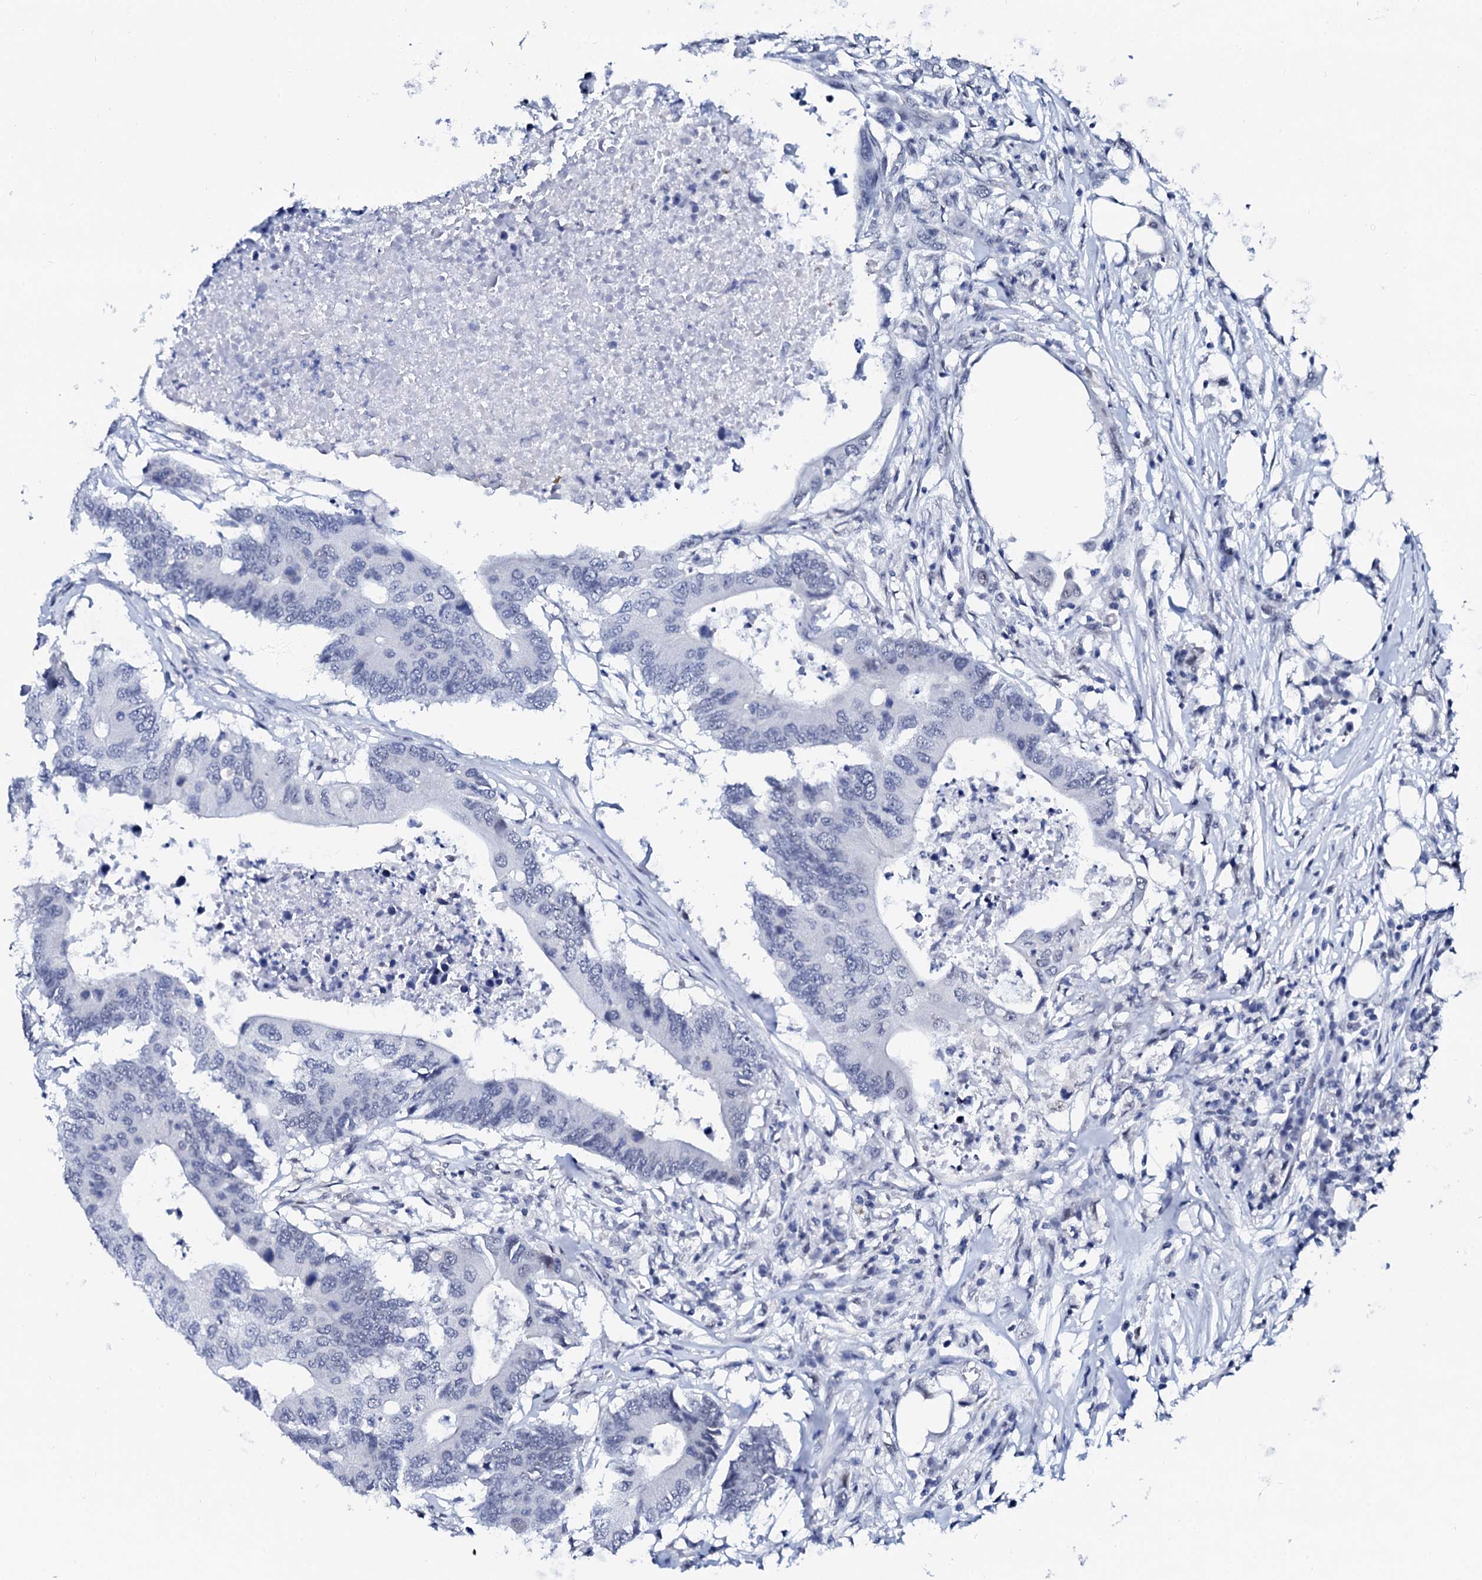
{"staining": {"intensity": "negative", "quantity": "none", "location": "none"}, "tissue": "colorectal cancer", "cell_type": "Tumor cells", "image_type": "cancer", "snomed": [{"axis": "morphology", "description": "Adenocarcinoma, NOS"}, {"axis": "topography", "description": "Colon"}], "caption": "A high-resolution micrograph shows immunohistochemistry (IHC) staining of colorectal adenocarcinoma, which demonstrates no significant staining in tumor cells. (IHC, brightfield microscopy, high magnification).", "gene": "SPATA19", "patient": {"sex": "male", "age": 71}}